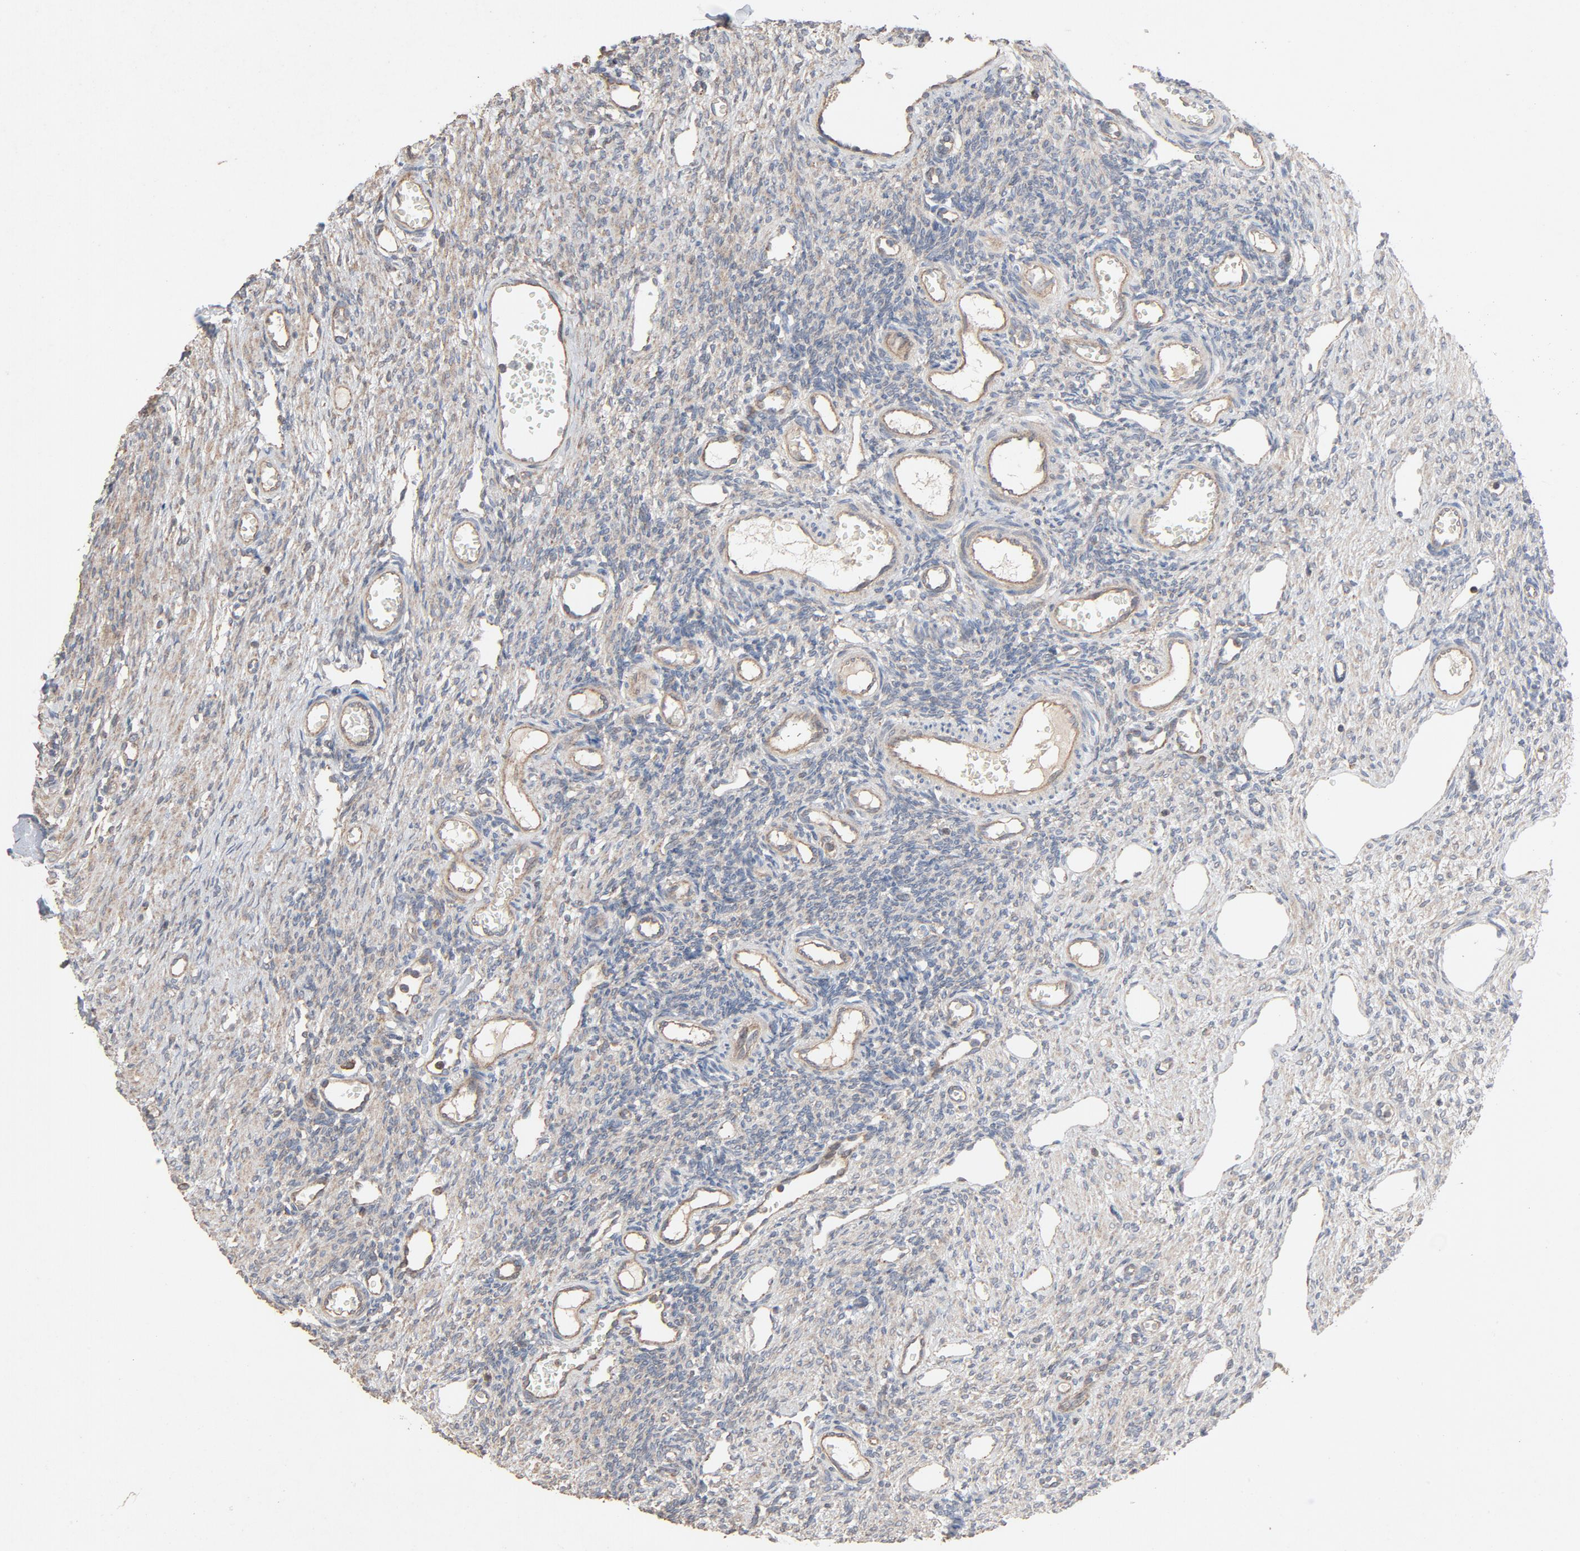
{"staining": {"intensity": "weak", "quantity": ">75%", "location": "cytoplasmic/membranous"}, "tissue": "ovary", "cell_type": "Ovarian stroma cells", "image_type": "normal", "snomed": [{"axis": "morphology", "description": "Normal tissue, NOS"}, {"axis": "topography", "description": "Ovary"}], "caption": "This is a micrograph of immunohistochemistry (IHC) staining of normal ovary, which shows weak positivity in the cytoplasmic/membranous of ovarian stroma cells.", "gene": "CDK6", "patient": {"sex": "female", "age": 33}}